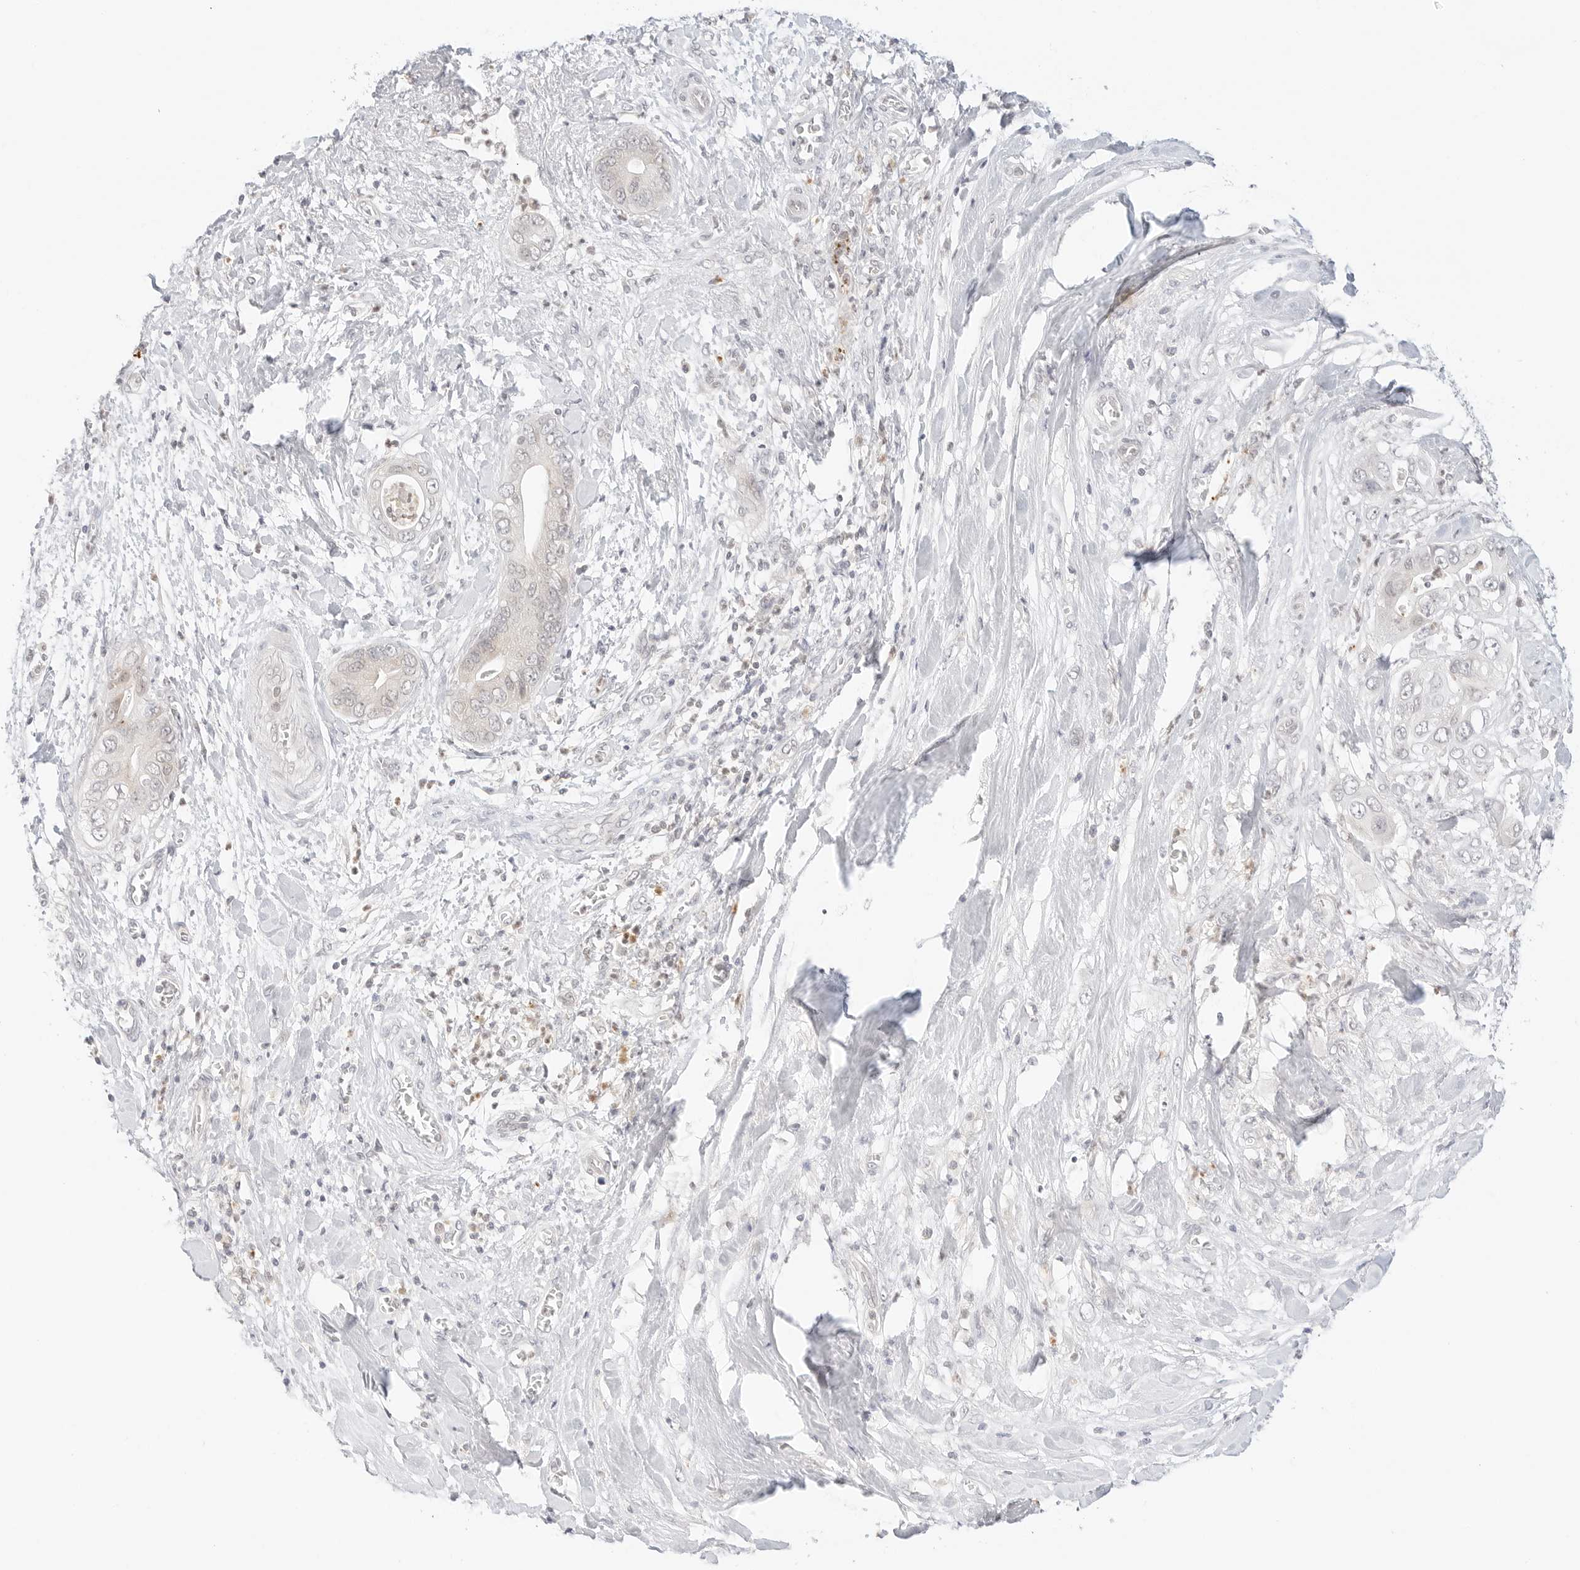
{"staining": {"intensity": "negative", "quantity": "none", "location": "none"}, "tissue": "pancreatic cancer", "cell_type": "Tumor cells", "image_type": "cancer", "snomed": [{"axis": "morphology", "description": "Adenocarcinoma, NOS"}, {"axis": "topography", "description": "Pancreas"}], "caption": "Pancreatic cancer (adenocarcinoma) stained for a protein using immunohistochemistry (IHC) reveals no staining tumor cells.", "gene": "GNAS", "patient": {"sex": "female", "age": 78}}